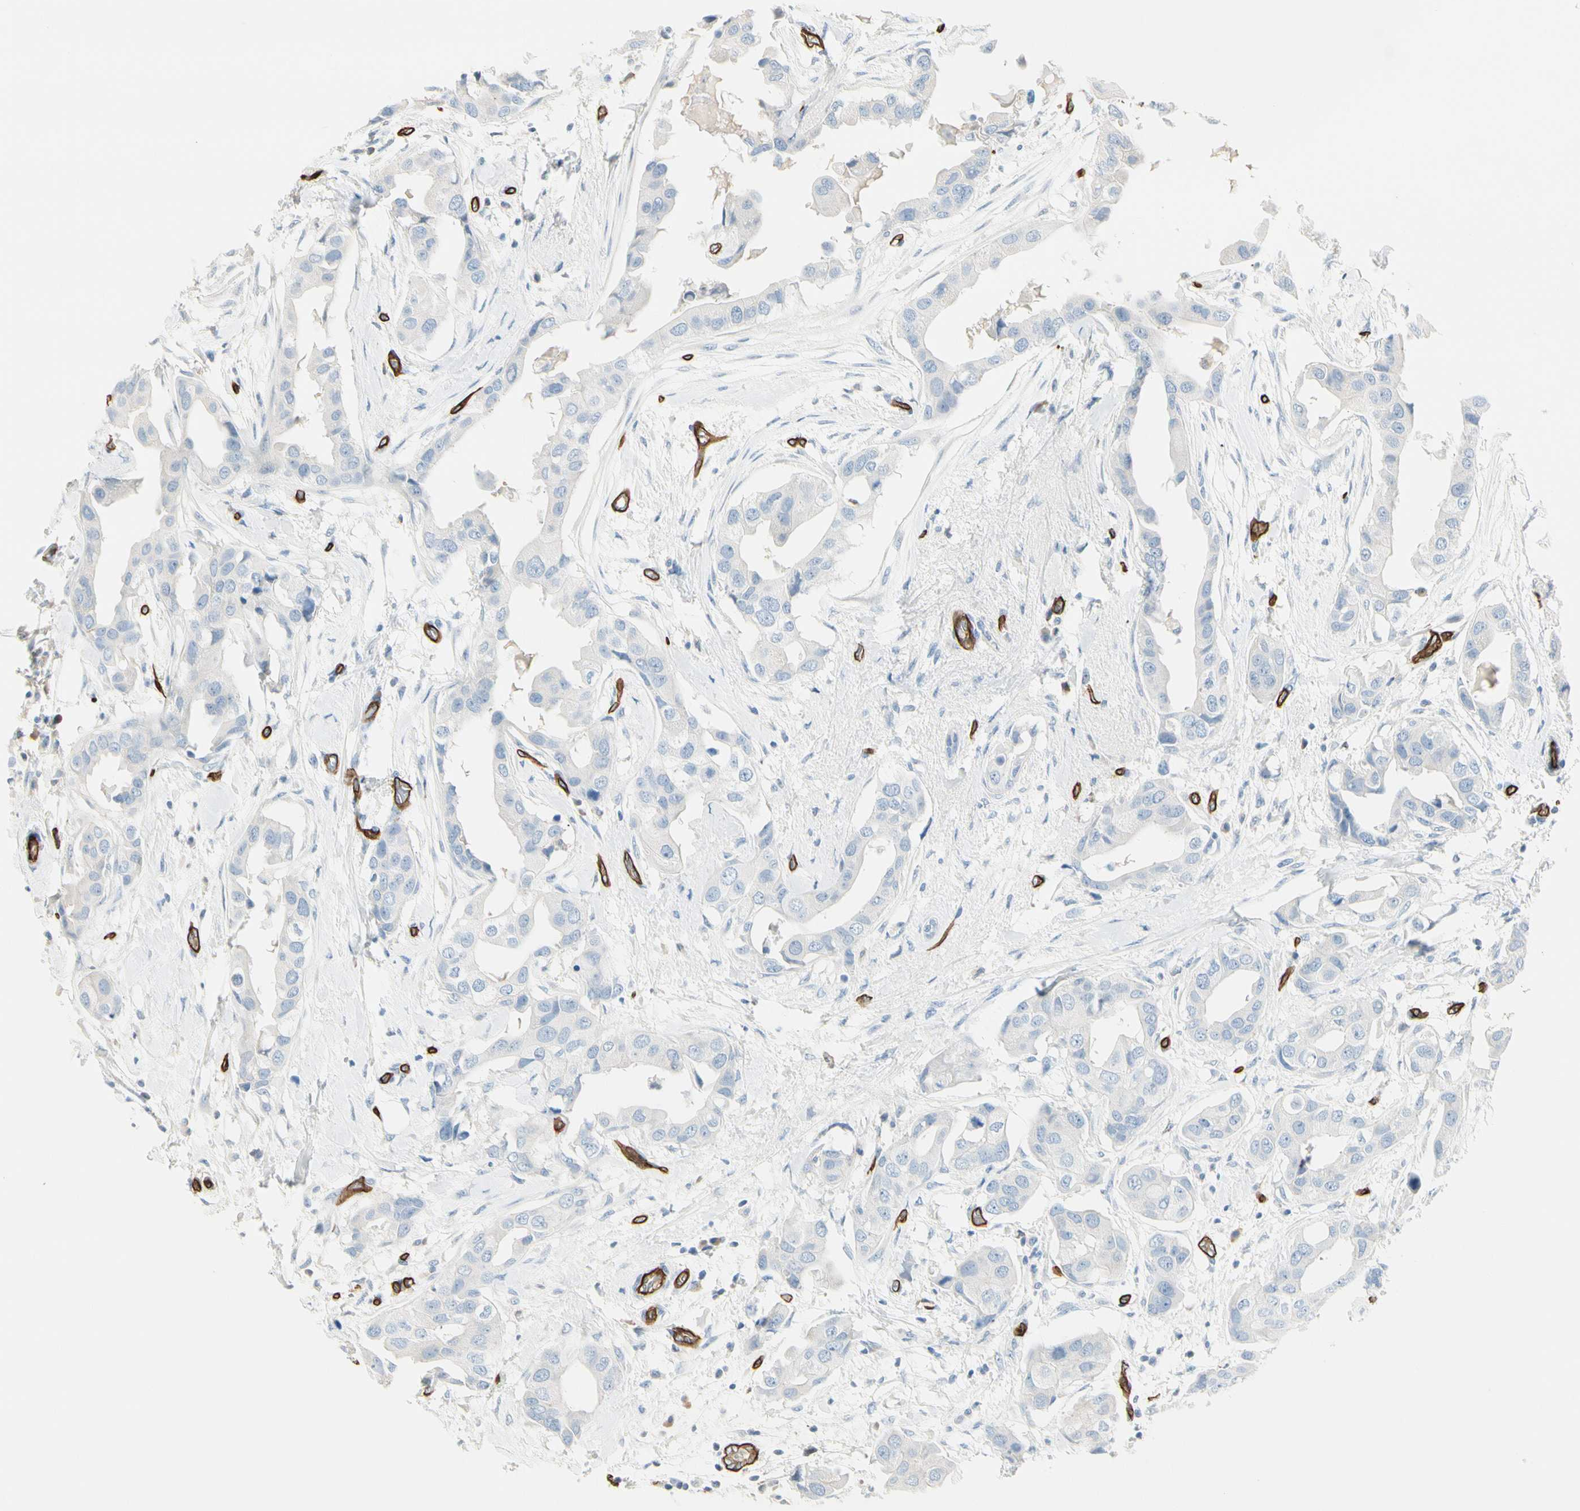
{"staining": {"intensity": "negative", "quantity": "none", "location": "none"}, "tissue": "breast cancer", "cell_type": "Tumor cells", "image_type": "cancer", "snomed": [{"axis": "morphology", "description": "Duct carcinoma"}, {"axis": "topography", "description": "Breast"}], "caption": "An image of human breast cancer (infiltrating ductal carcinoma) is negative for staining in tumor cells. Nuclei are stained in blue.", "gene": "CD93", "patient": {"sex": "female", "age": 40}}